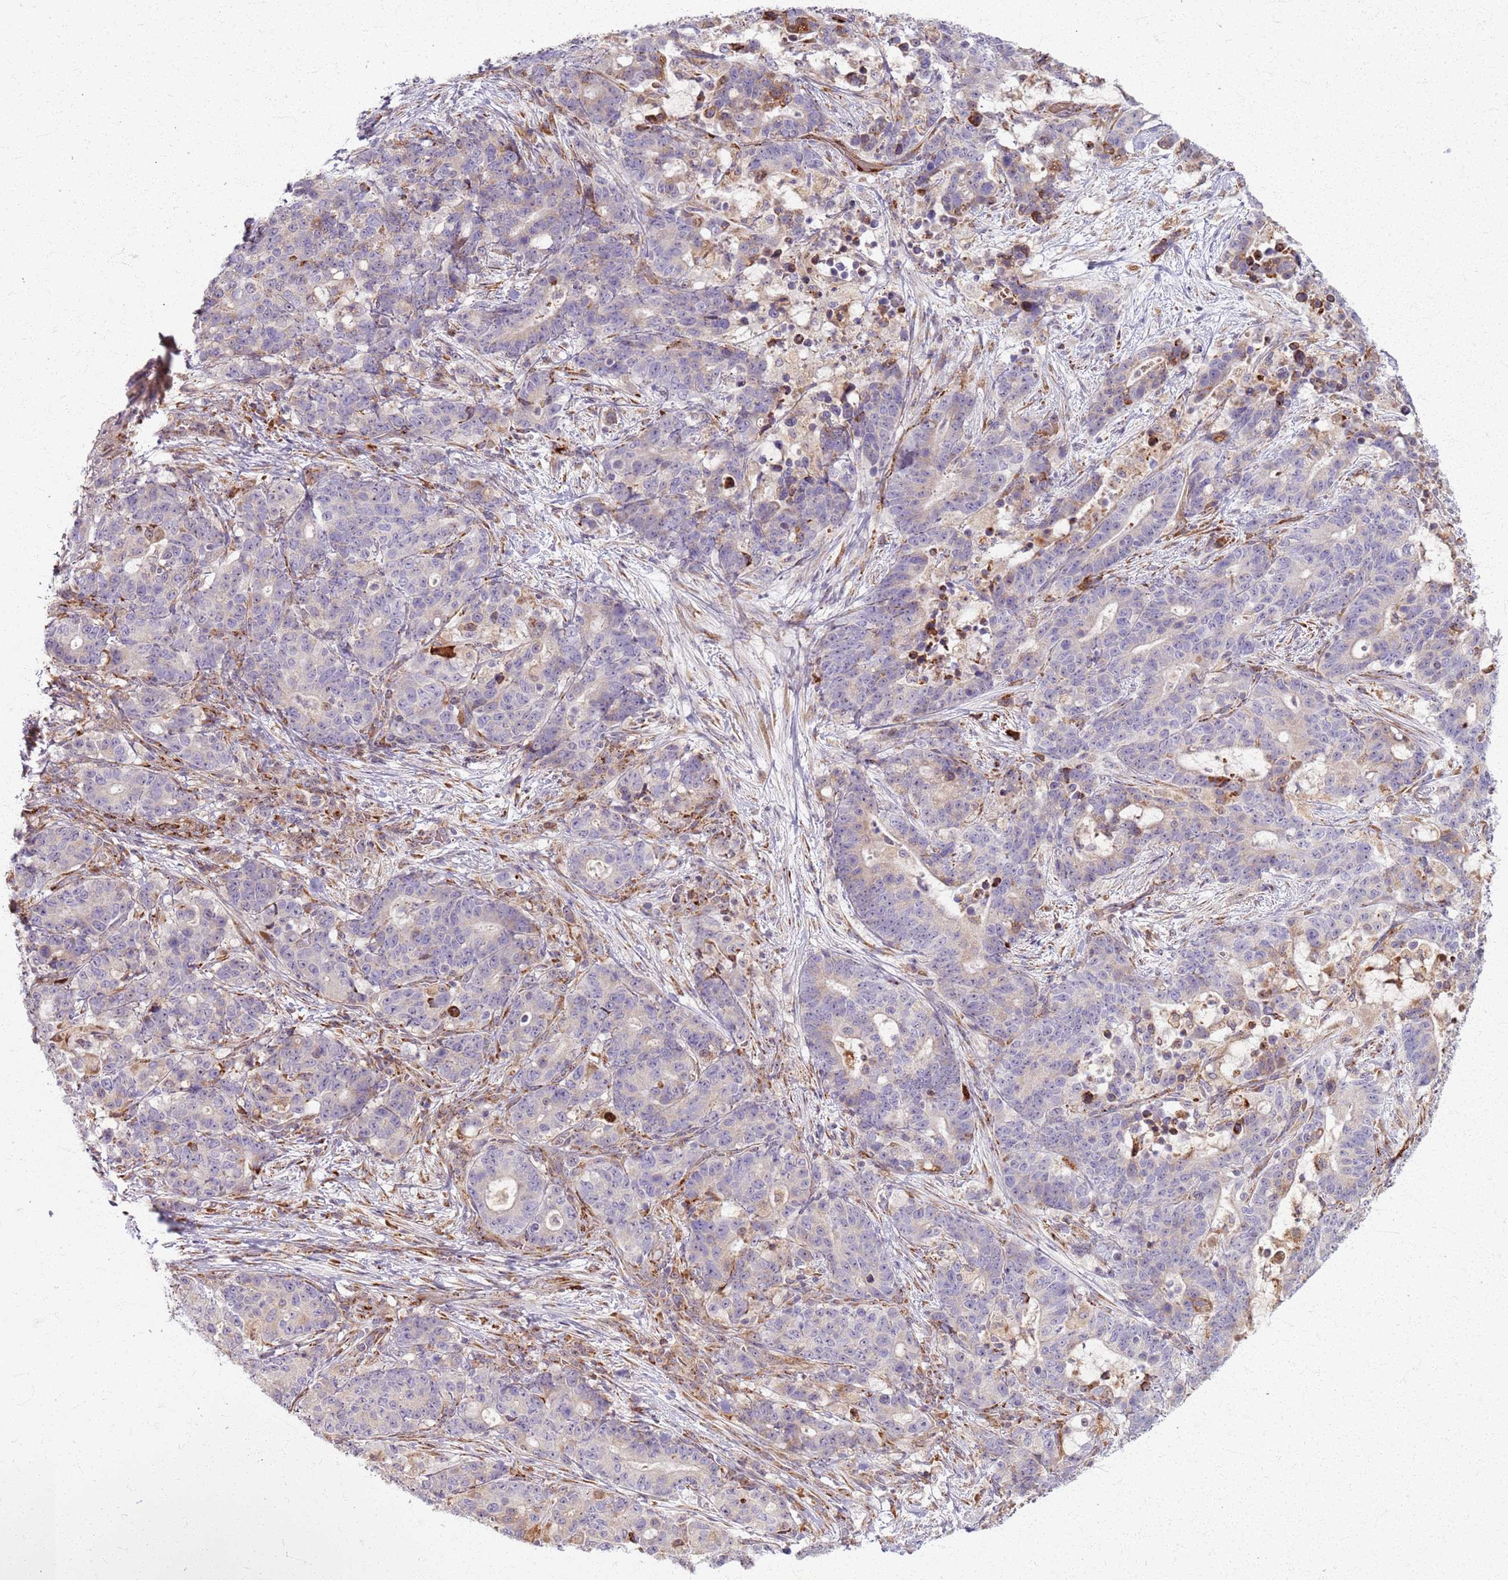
{"staining": {"intensity": "weak", "quantity": "<25%", "location": "cytoplasmic/membranous"}, "tissue": "stomach cancer", "cell_type": "Tumor cells", "image_type": "cancer", "snomed": [{"axis": "morphology", "description": "Normal tissue, NOS"}, {"axis": "morphology", "description": "Adenocarcinoma, NOS"}, {"axis": "topography", "description": "Stomach"}], "caption": "A high-resolution image shows immunohistochemistry (IHC) staining of stomach cancer, which reveals no significant expression in tumor cells.", "gene": "KRI1", "patient": {"sex": "female", "age": 64}}